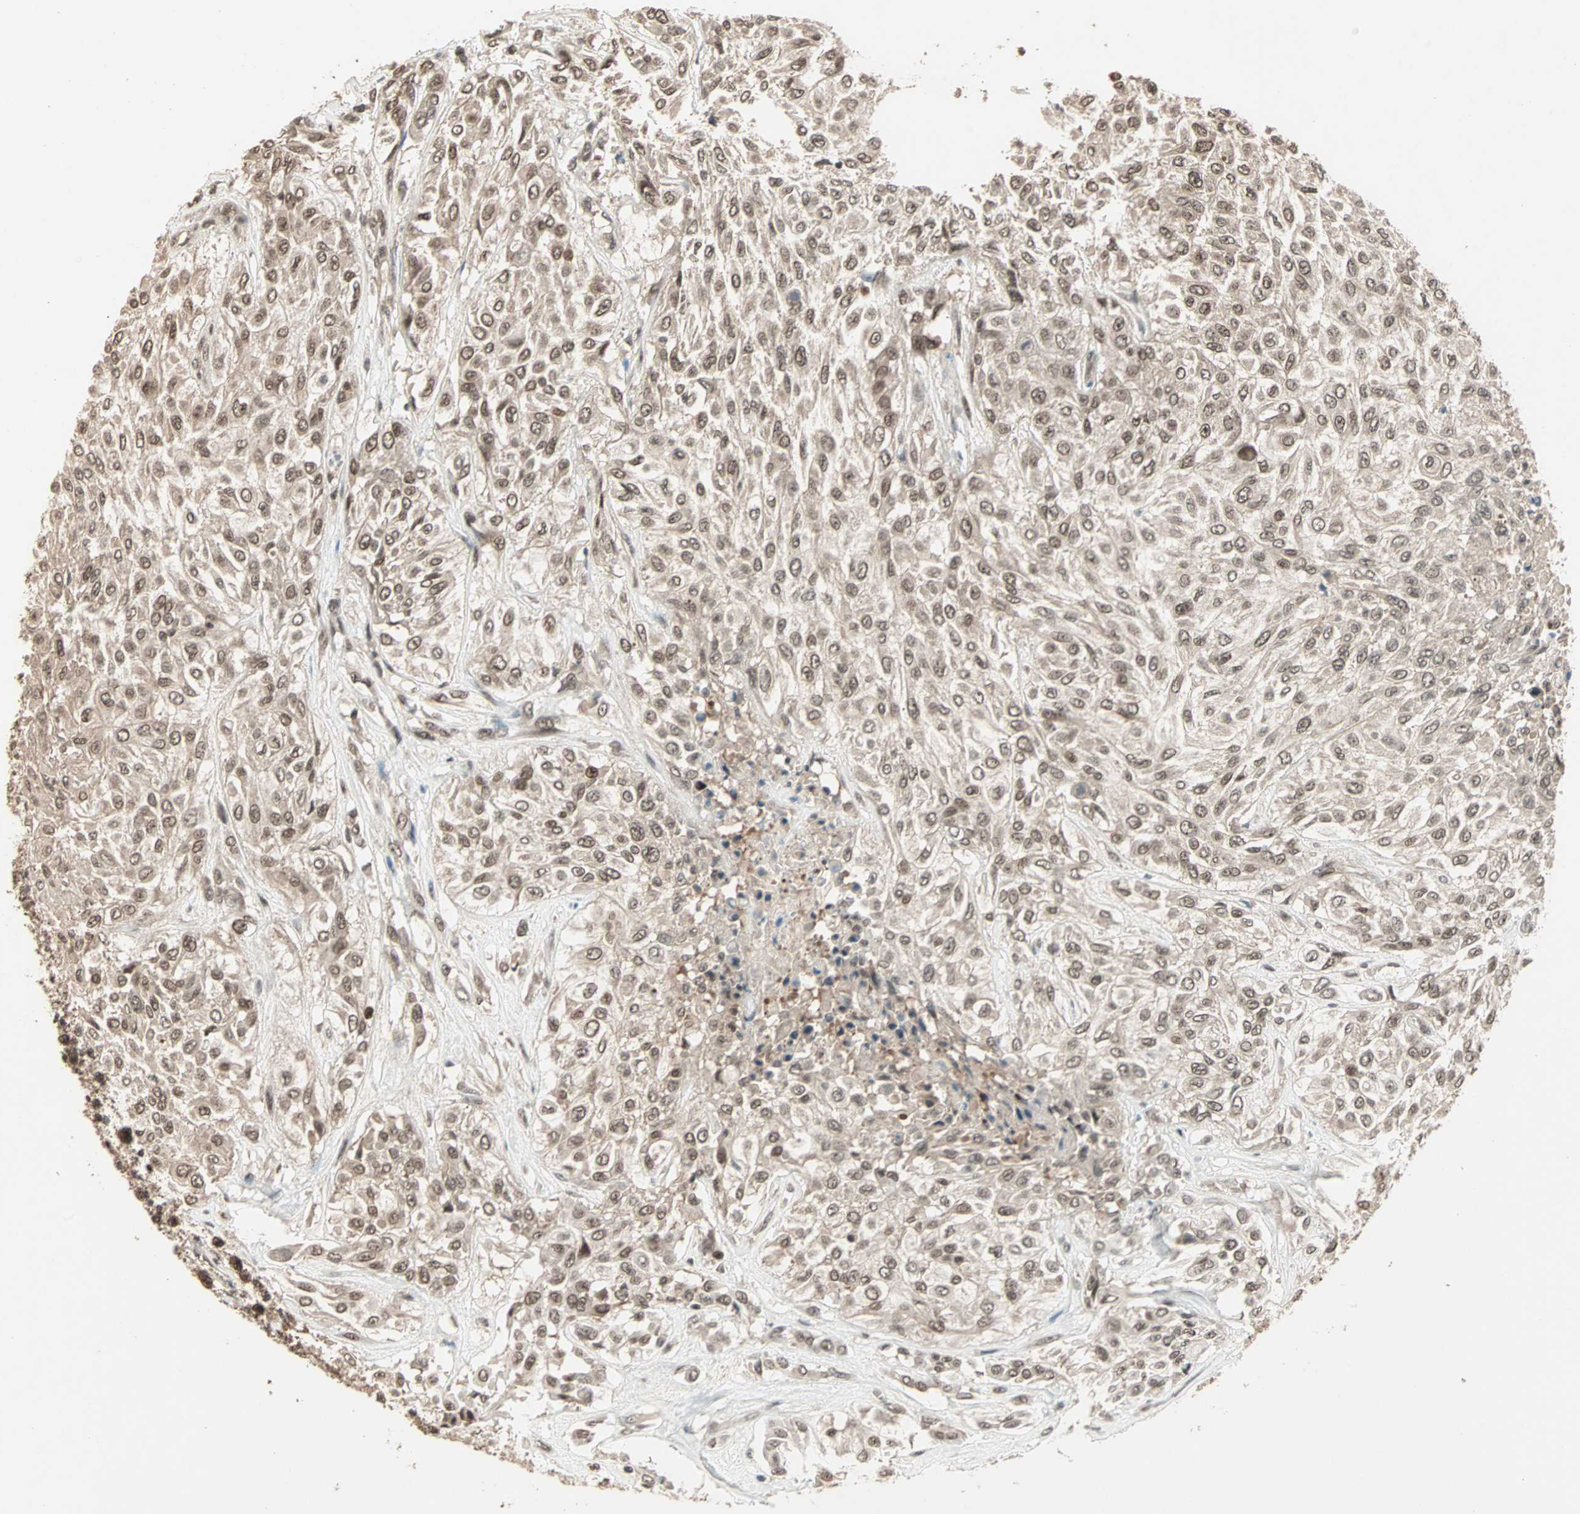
{"staining": {"intensity": "moderate", "quantity": ">75%", "location": "nuclear"}, "tissue": "urothelial cancer", "cell_type": "Tumor cells", "image_type": "cancer", "snomed": [{"axis": "morphology", "description": "Urothelial carcinoma, High grade"}, {"axis": "topography", "description": "Urinary bladder"}], "caption": "Urothelial carcinoma (high-grade) was stained to show a protein in brown. There is medium levels of moderate nuclear staining in approximately >75% of tumor cells. (DAB IHC, brown staining for protein, blue staining for nuclei).", "gene": "ZNF701", "patient": {"sex": "male", "age": 57}}